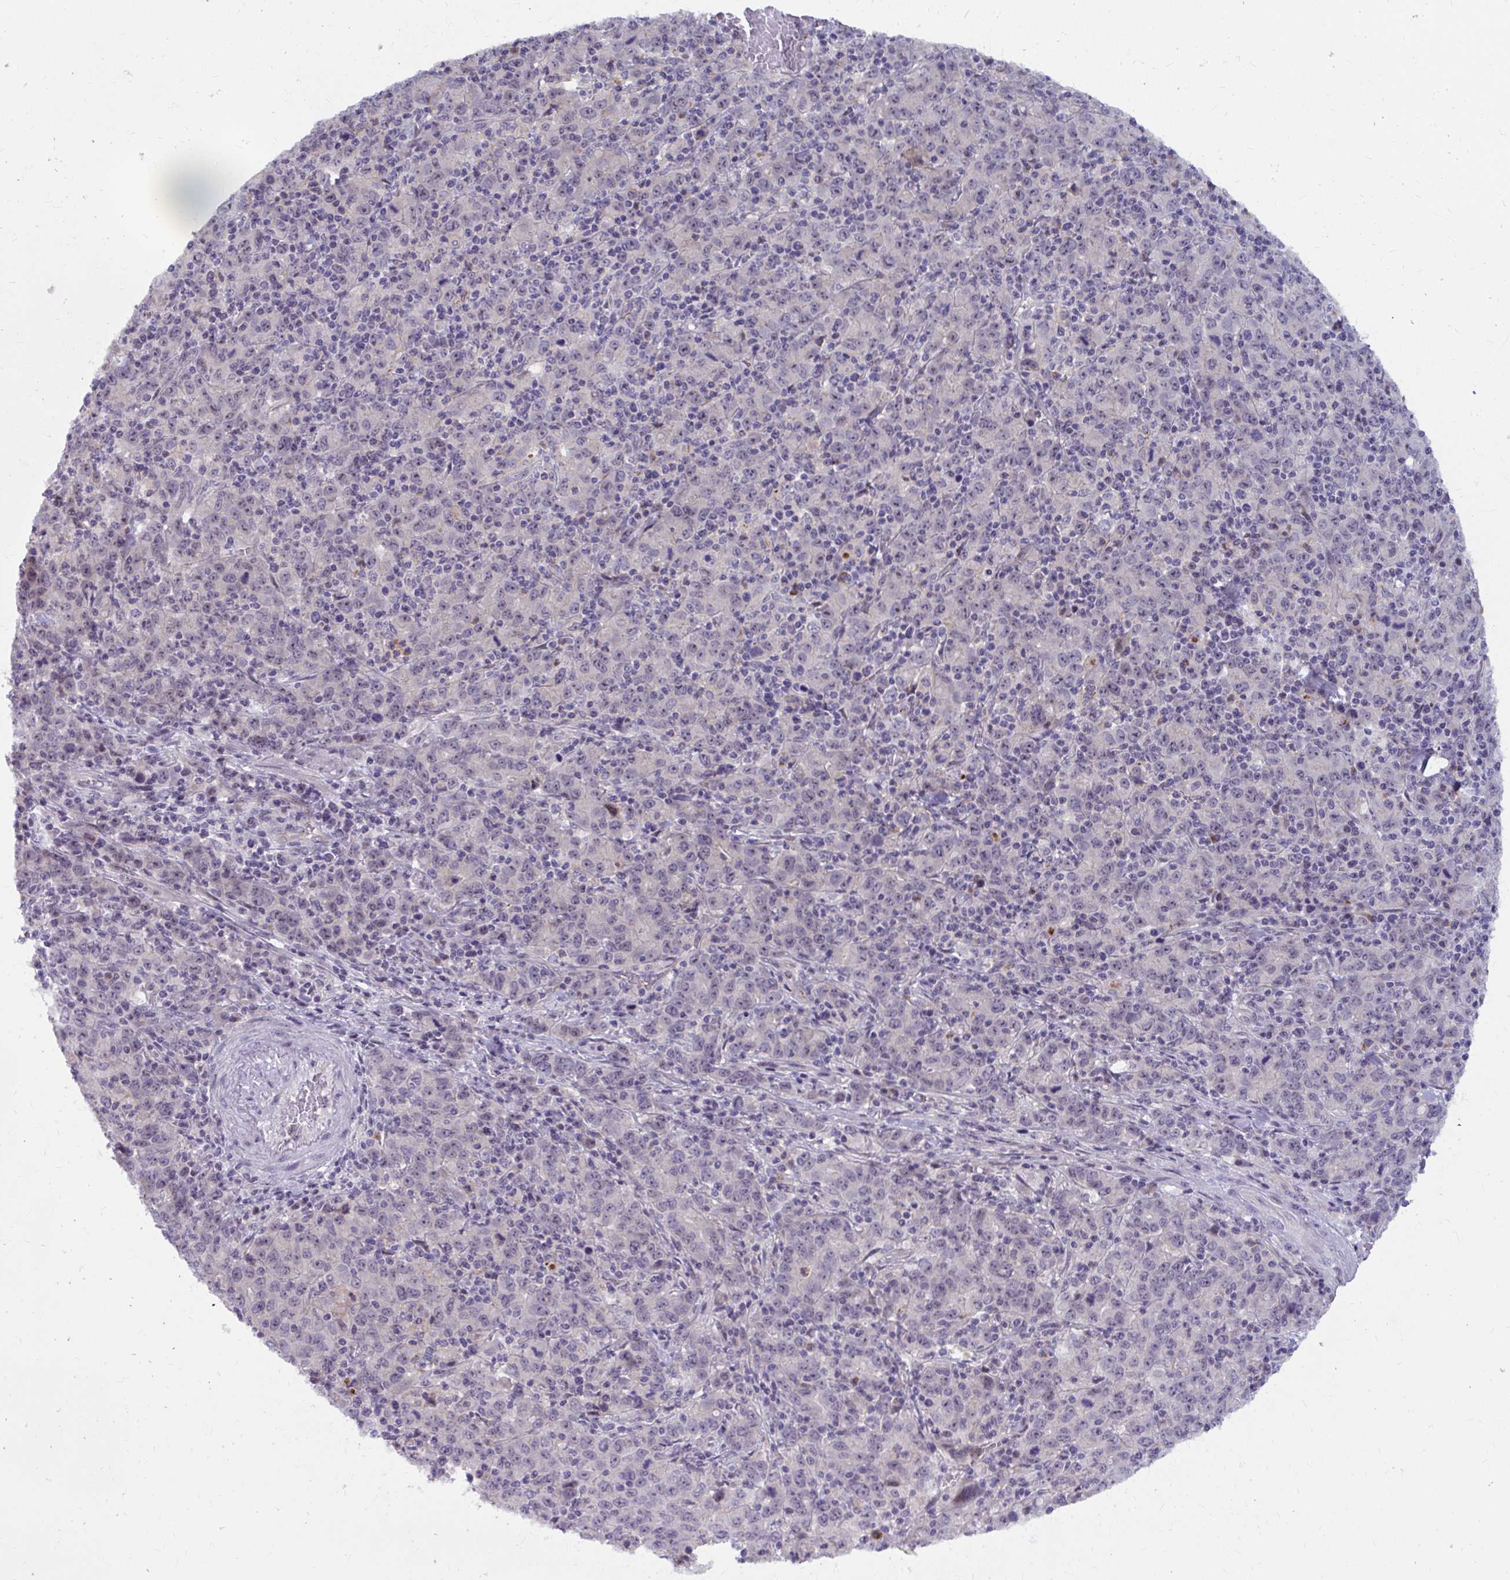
{"staining": {"intensity": "negative", "quantity": "none", "location": "none"}, "tissue": "stomach cancer", "cell_type": "Tumor cells", "image_type": "cancer", "snomed": [{"axis": "morphology", "description": "Adenocarcinoma, NOS"}, {"axis": "topography", "description": "Stomach, upper"}], "caption": "The IHC micrograph has no significant staining in tumor cells of stomach cancer tissue.", "gene": "MUS81", "patient": {"sex": "male", "age": 69}}